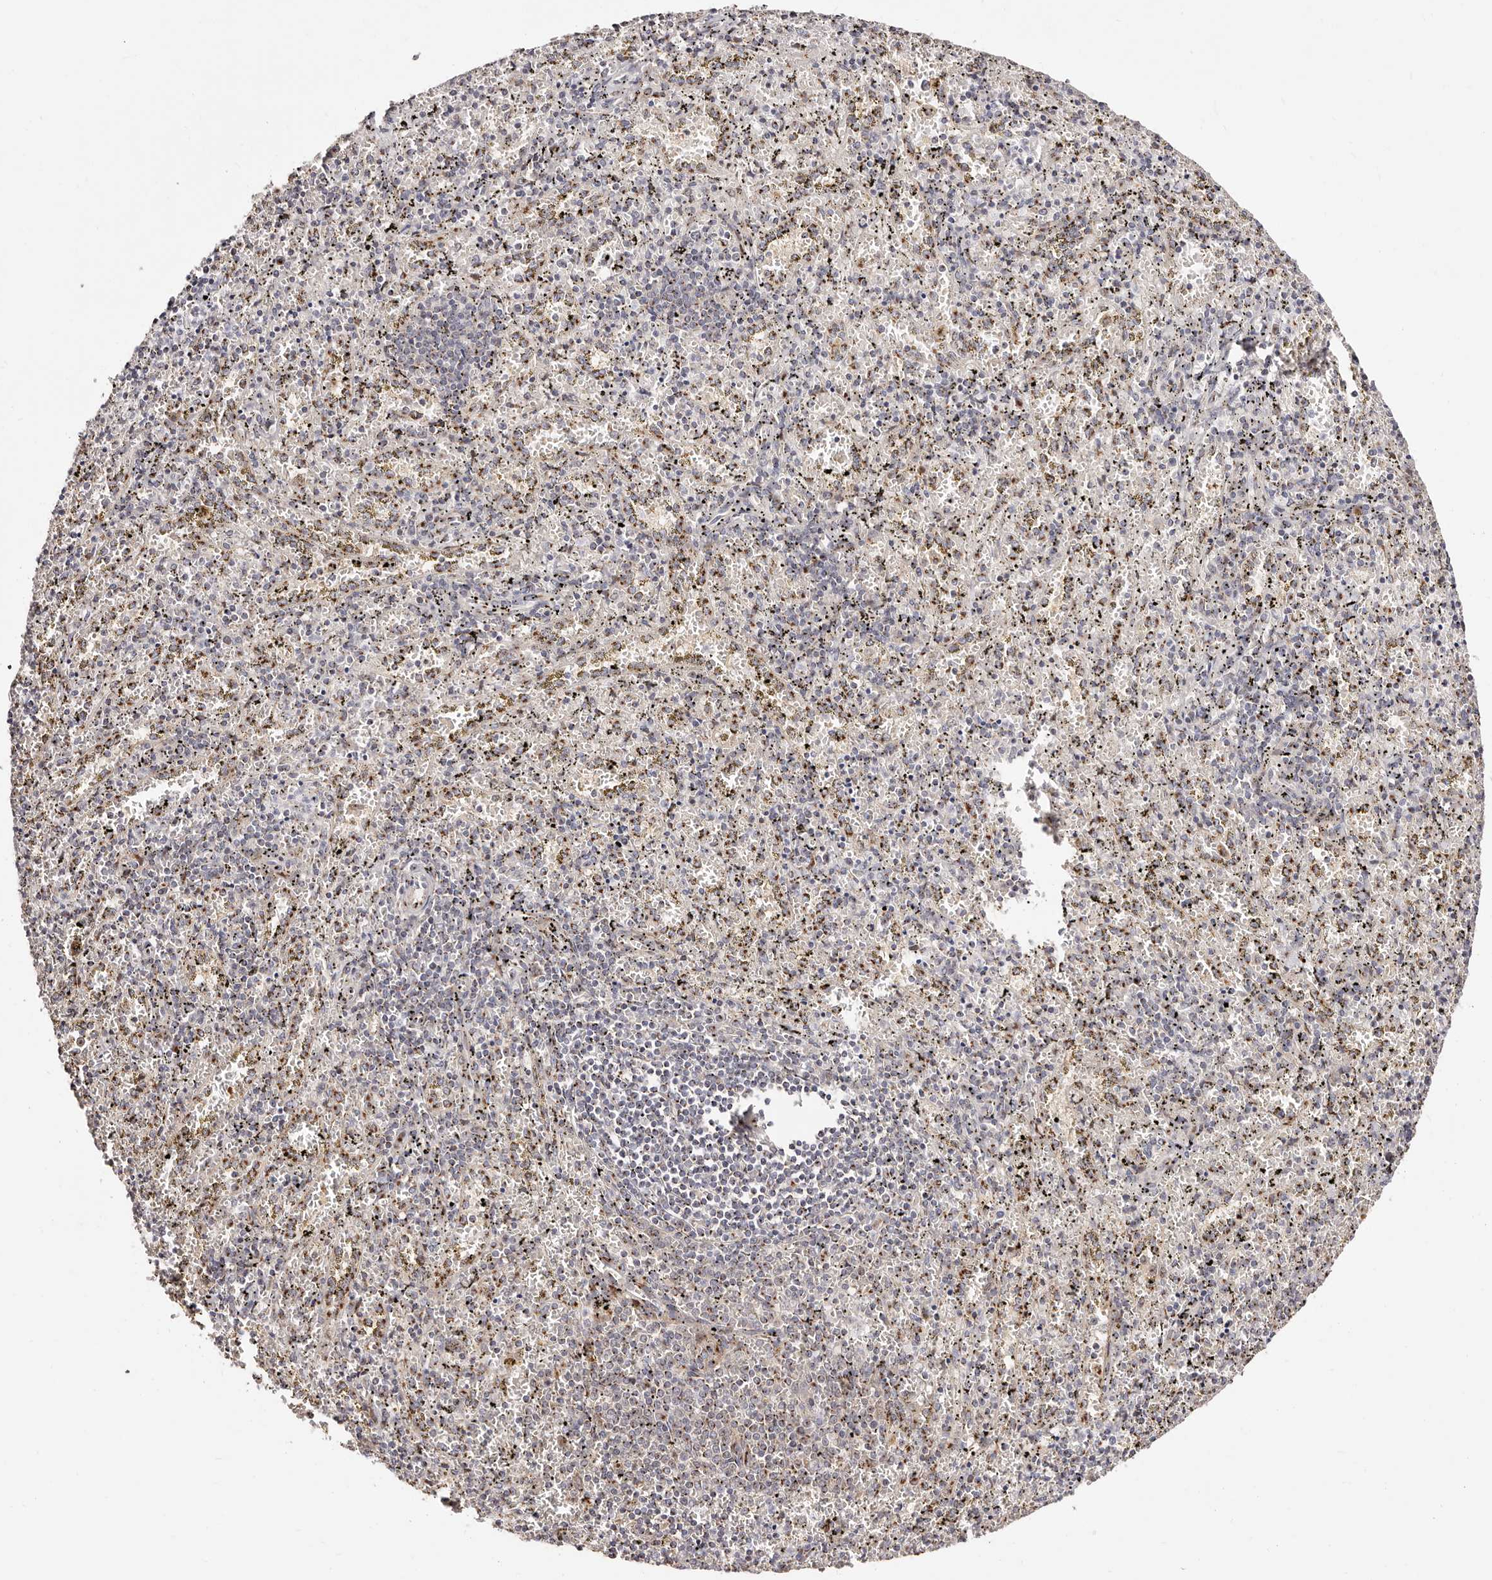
{"staining": {"intensity": "moderate", "quantity": "25%-75%", "location": "cytoplasmic/membranous"}, "tissue": "spleen", "cell_type": "Cells in red pulp", "image_type": "normal", "snomed": [{"axis": "morphology", "description": "Normal tissue, NOS"}, {"axis": "topography", "description": "Spleen"}], "caption": "The photomicrograph displays a brown stain indicating the presence of a protein in the cytoplasmic/membranous of cells in red pulp in spleen.", "gene": "MAPK6", "patient": {"sex": "male", "age": 11}}